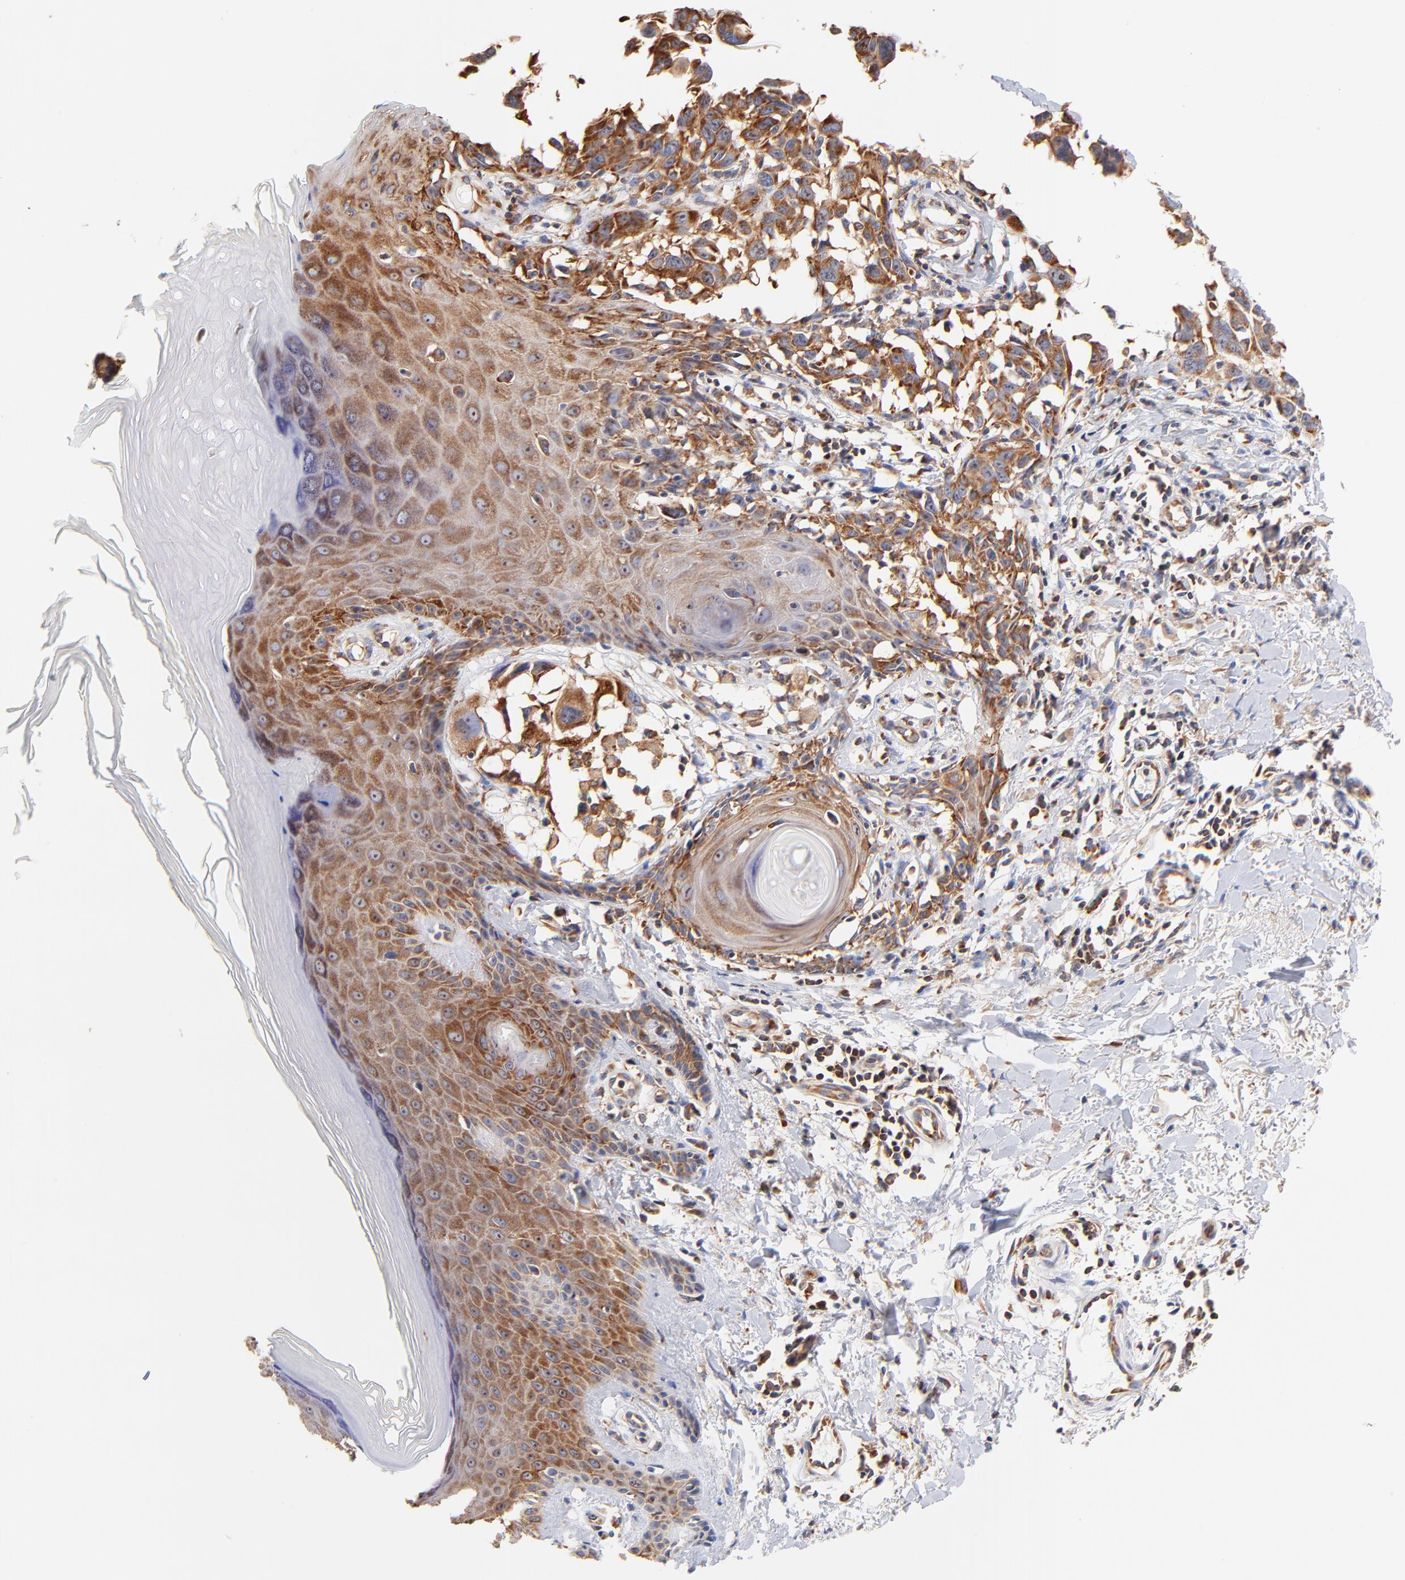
{"staining": {"intensity": "strong", "quantity": ">75%", "location": "cytoplasmic/membranous"}, "tissue": "melanoma", "cell_type": "Tumor cells", "image_type": "cancer", "snomed": [{"axis": "morphology", "description": "Malignant melanoma, NOS"}, {"axis": "topography", "description": "Skin"}], "caption": "Human malignant melanoma stained with a brown dye shows strong cytoplasmic/membranous positive expression in approximately >75% of tumor cells.", "gene": "RPL27", "patient": {"sex": "female", "age": 77}}